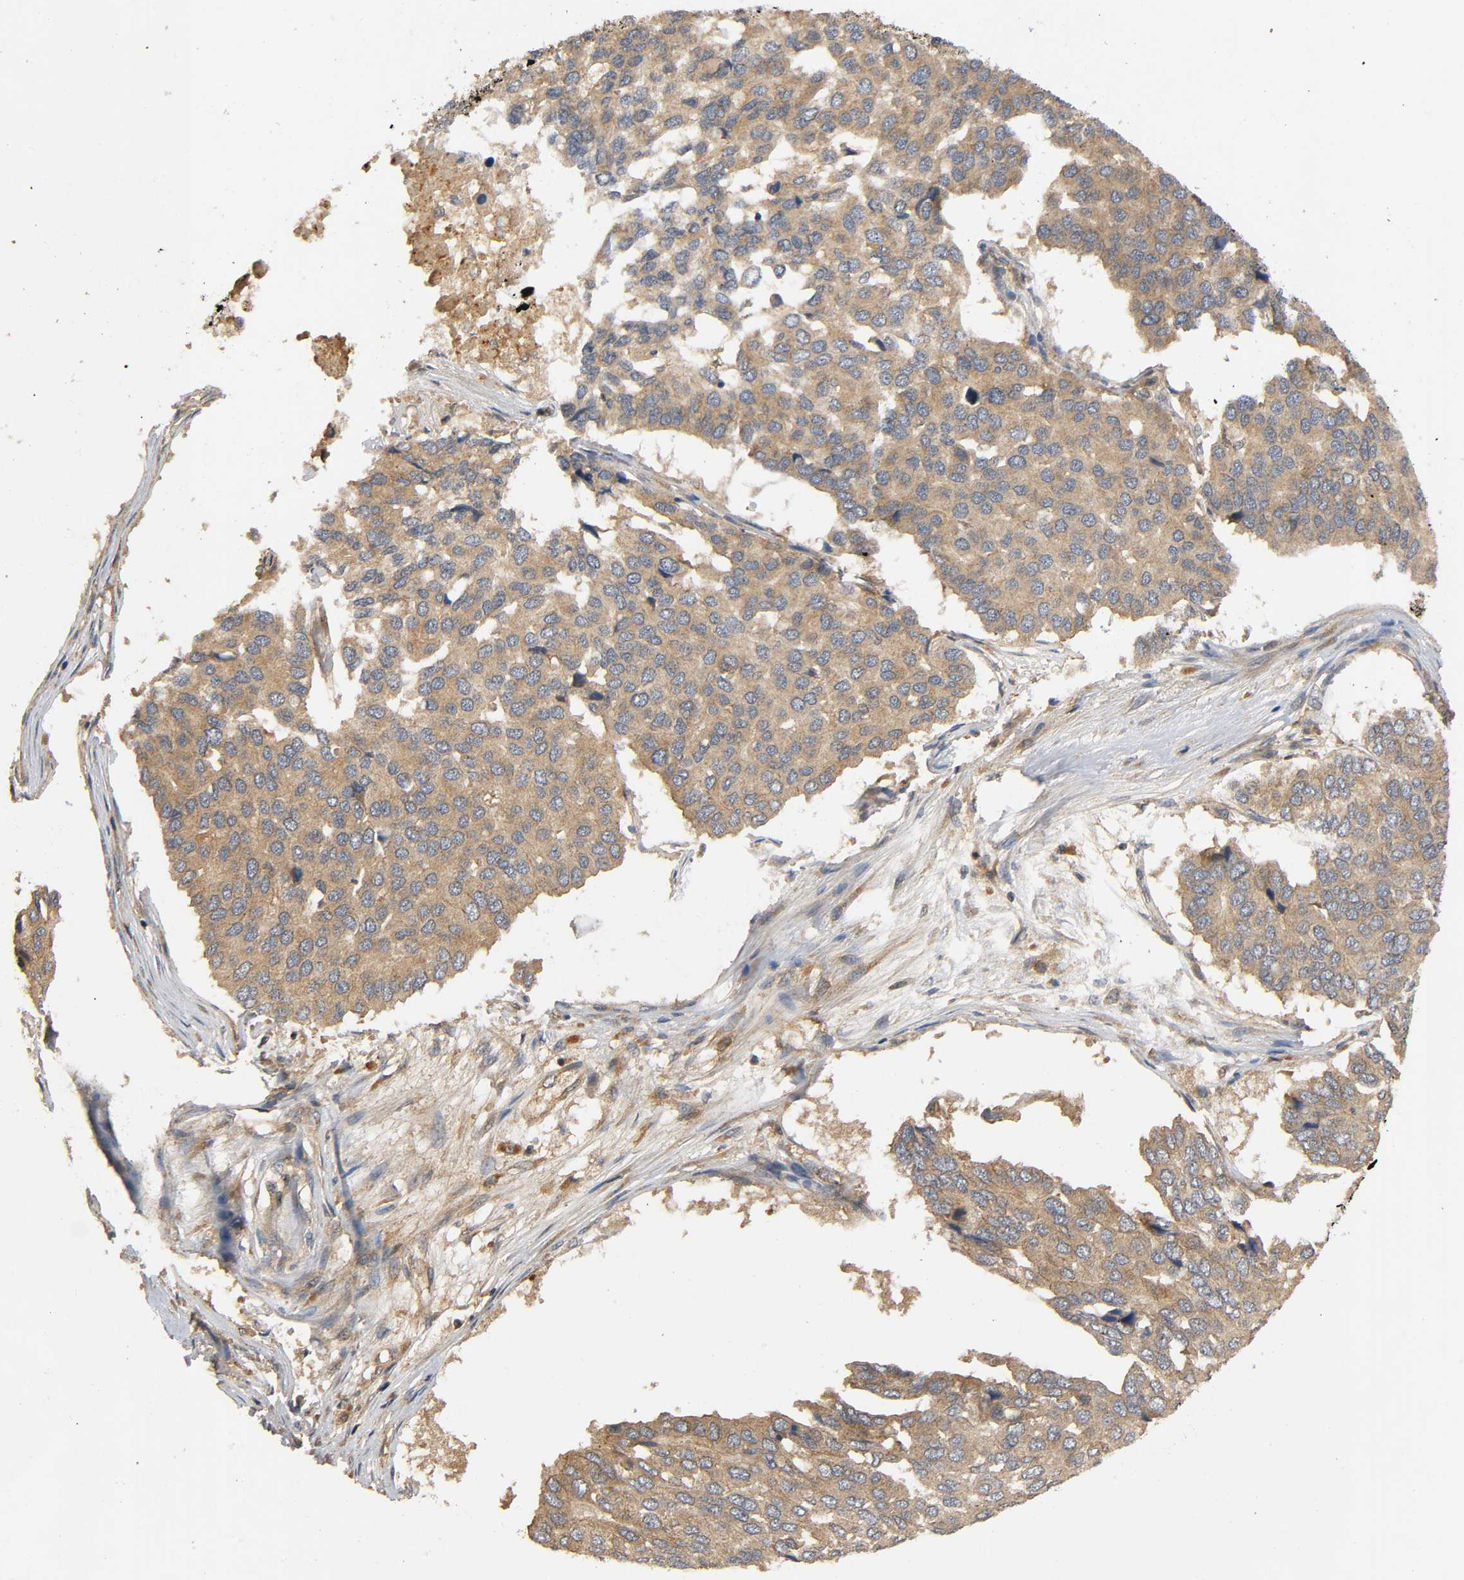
{"staining": {"intensity": "moderate", "quantity": ">75%", "location": "cytoplasmic/membranous"}, "tissue": "pancreatic cancer", "cell_type": "Tumor cells", "image_type": "cancer", "snomed": [{"axis": "morphology", "description": "Adenocarcinoma, NOS"}, {"axis": "topography", "description": "Pancreas"}], "caption": "Immunohistochemical staining of pancreatic cancer reveals medium levels of moderate cytoplasmic/membranous staining in approximately >75% of tumor cells.", "gene": "IKBKB", "patient": {"sex": "male", "age": 50}}